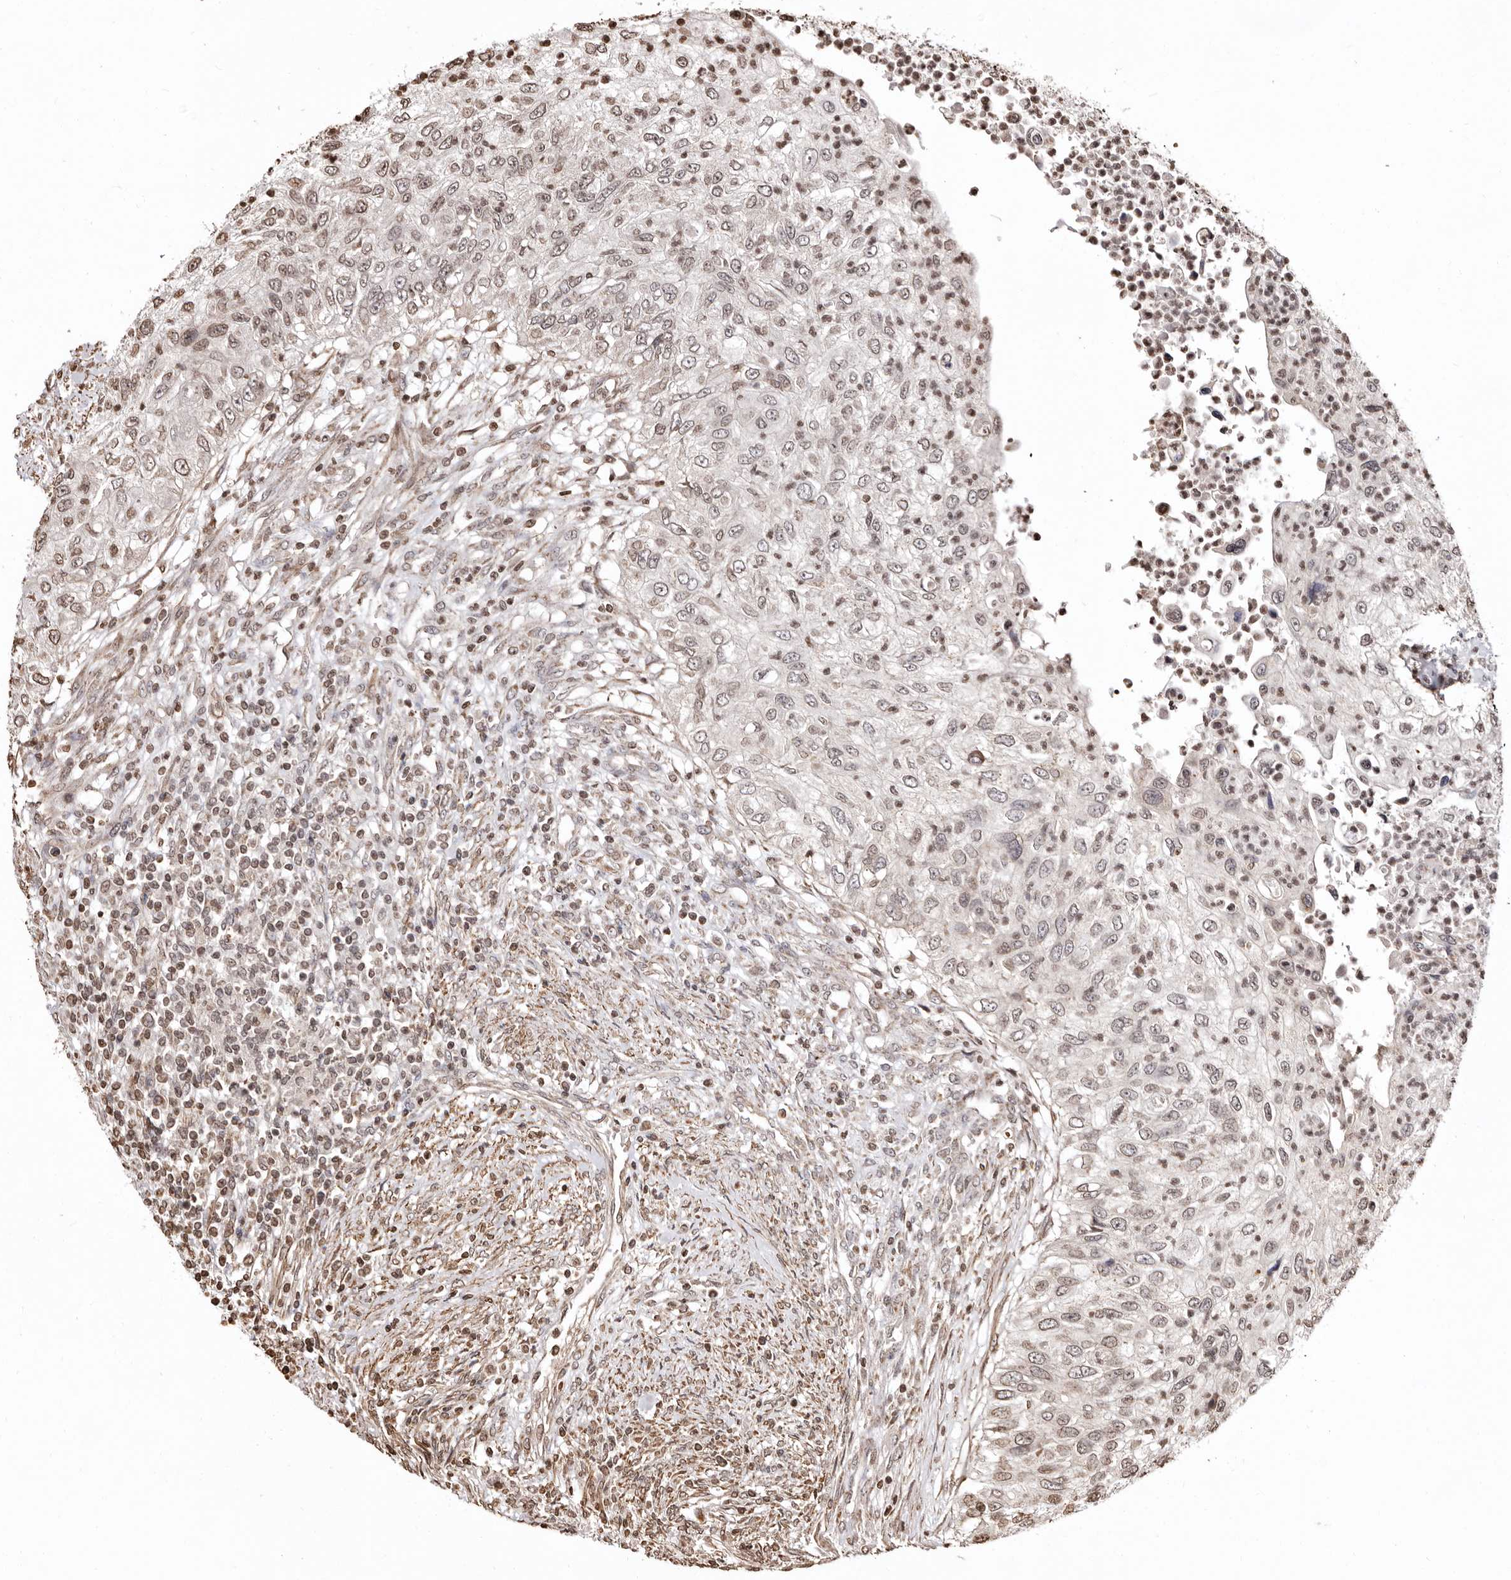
{"staining": {"intensity": "weak", "quantity": ">75%", "location": "nuclear"}, "tissue": "urothelial cancer", "cell_type": "Tumor cells", "image_type": "cancer", "snomed": [{"axis": "morphology", "description": "Urothelial carcinoma, High grade"}, {"axis": "topography", "description": "Urinary bladder"}], "caption": "A micrograph of urothelial carcinoma (high-grade) stained for a protein demonstrates weak nuclear brown staining in tumor cells.", "gene": "CCDC190", "patient": {"sex": "female", "age": 60}}